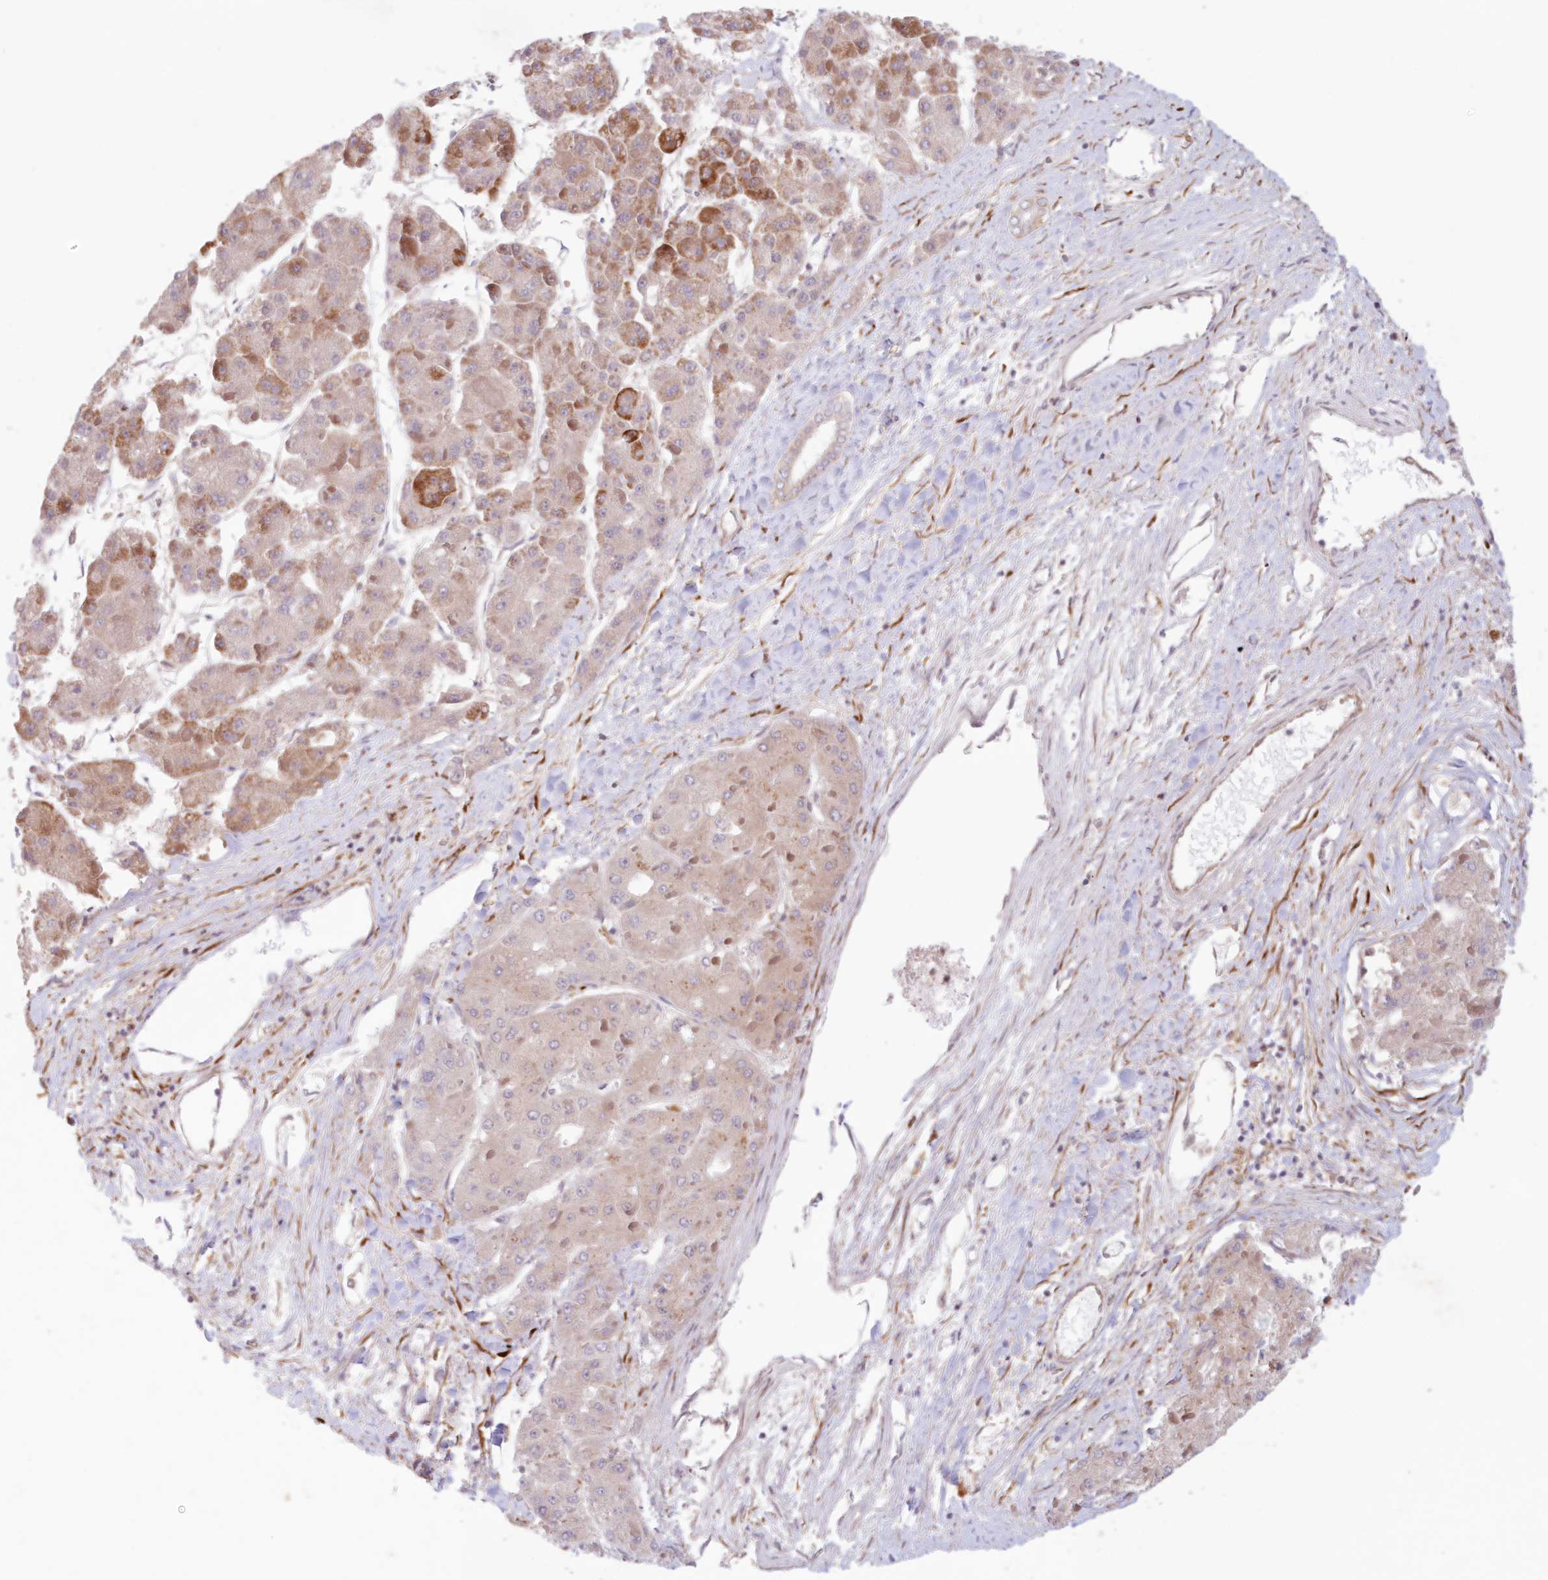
{"staining": {"intensity": "weak", "quantity": ">75%", "location": "cytoplasmic/membranous"}, "tissue": "liver cancer", "cell_type": "Tumor cells", "image_type": "cancer", "snomed": [{"axis": "morphology", "description": "Carcinoma, Hepatocellular, NOS"}, {"axis": "topography", "description": "Liver"}], "caption": "Protein analysis of liver cancer (hepatocellular carcinoma) tissue displays weak cytoplasmic/membranous positivity in approximately >75% of tumor cells.", "gene": "PCYOX1L", "patient": {"sex": "female", "age": 73}}